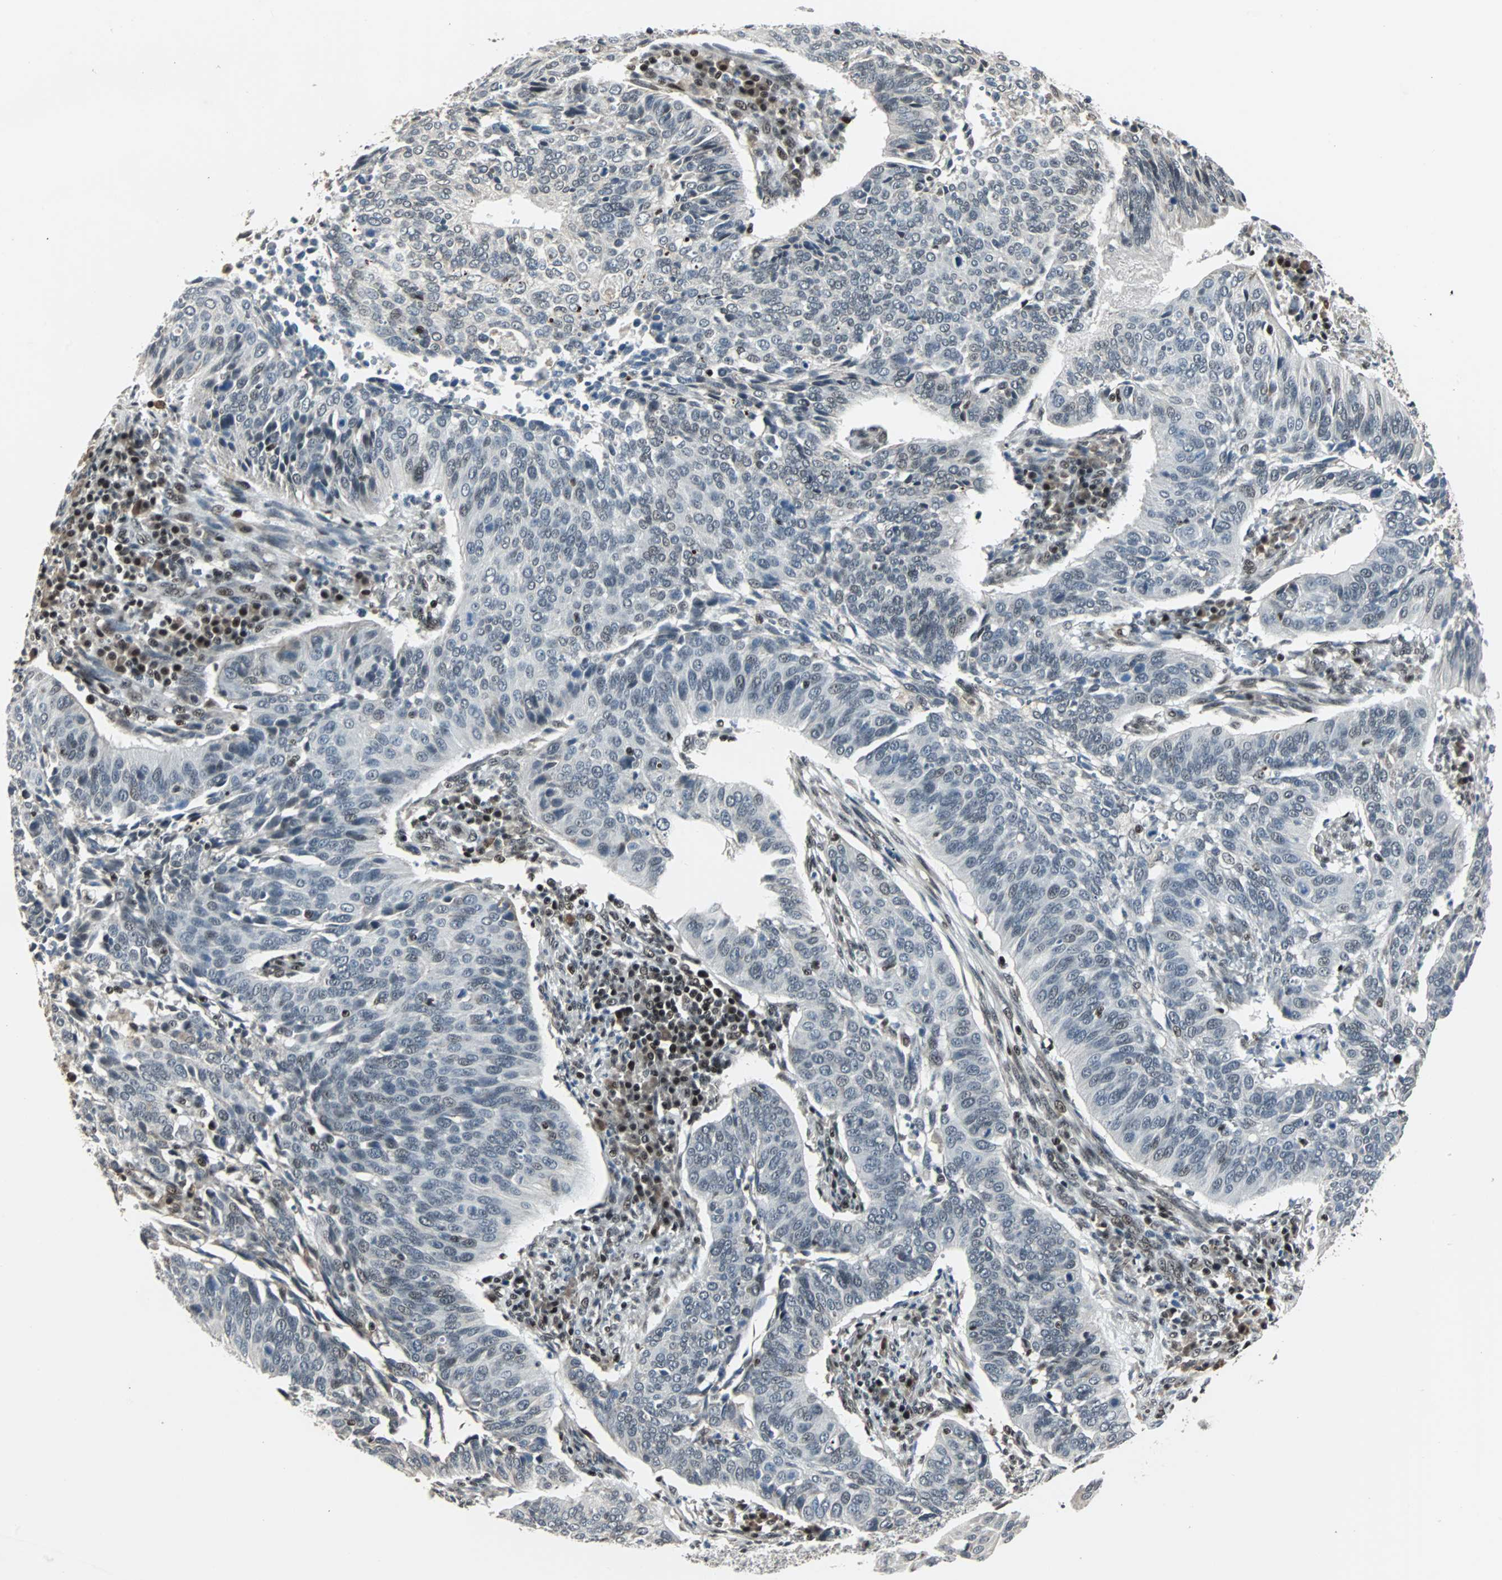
{"staining": {"intensity": "negative", "quantity": "none", "location": "none"}, "tissue": "cervical cancer", "cell_type": "Tumor cells", "image_type": "cancer", "snomed": [{"axis": "morphology", "description": "Squamous cell carcinoma, NOS"}, {"axis": "topography", "description": "Cervix"}], "caption": "An immunohistochemistry (IHC) micrograph of cervical cancer (squamous cell carcinoma) is shown. There is no staining in tumor cells of cervical cancer (squamous cell carcinoma).", "gene": "TERF2IP", "patient": {"sex": "female", "age": 39}}